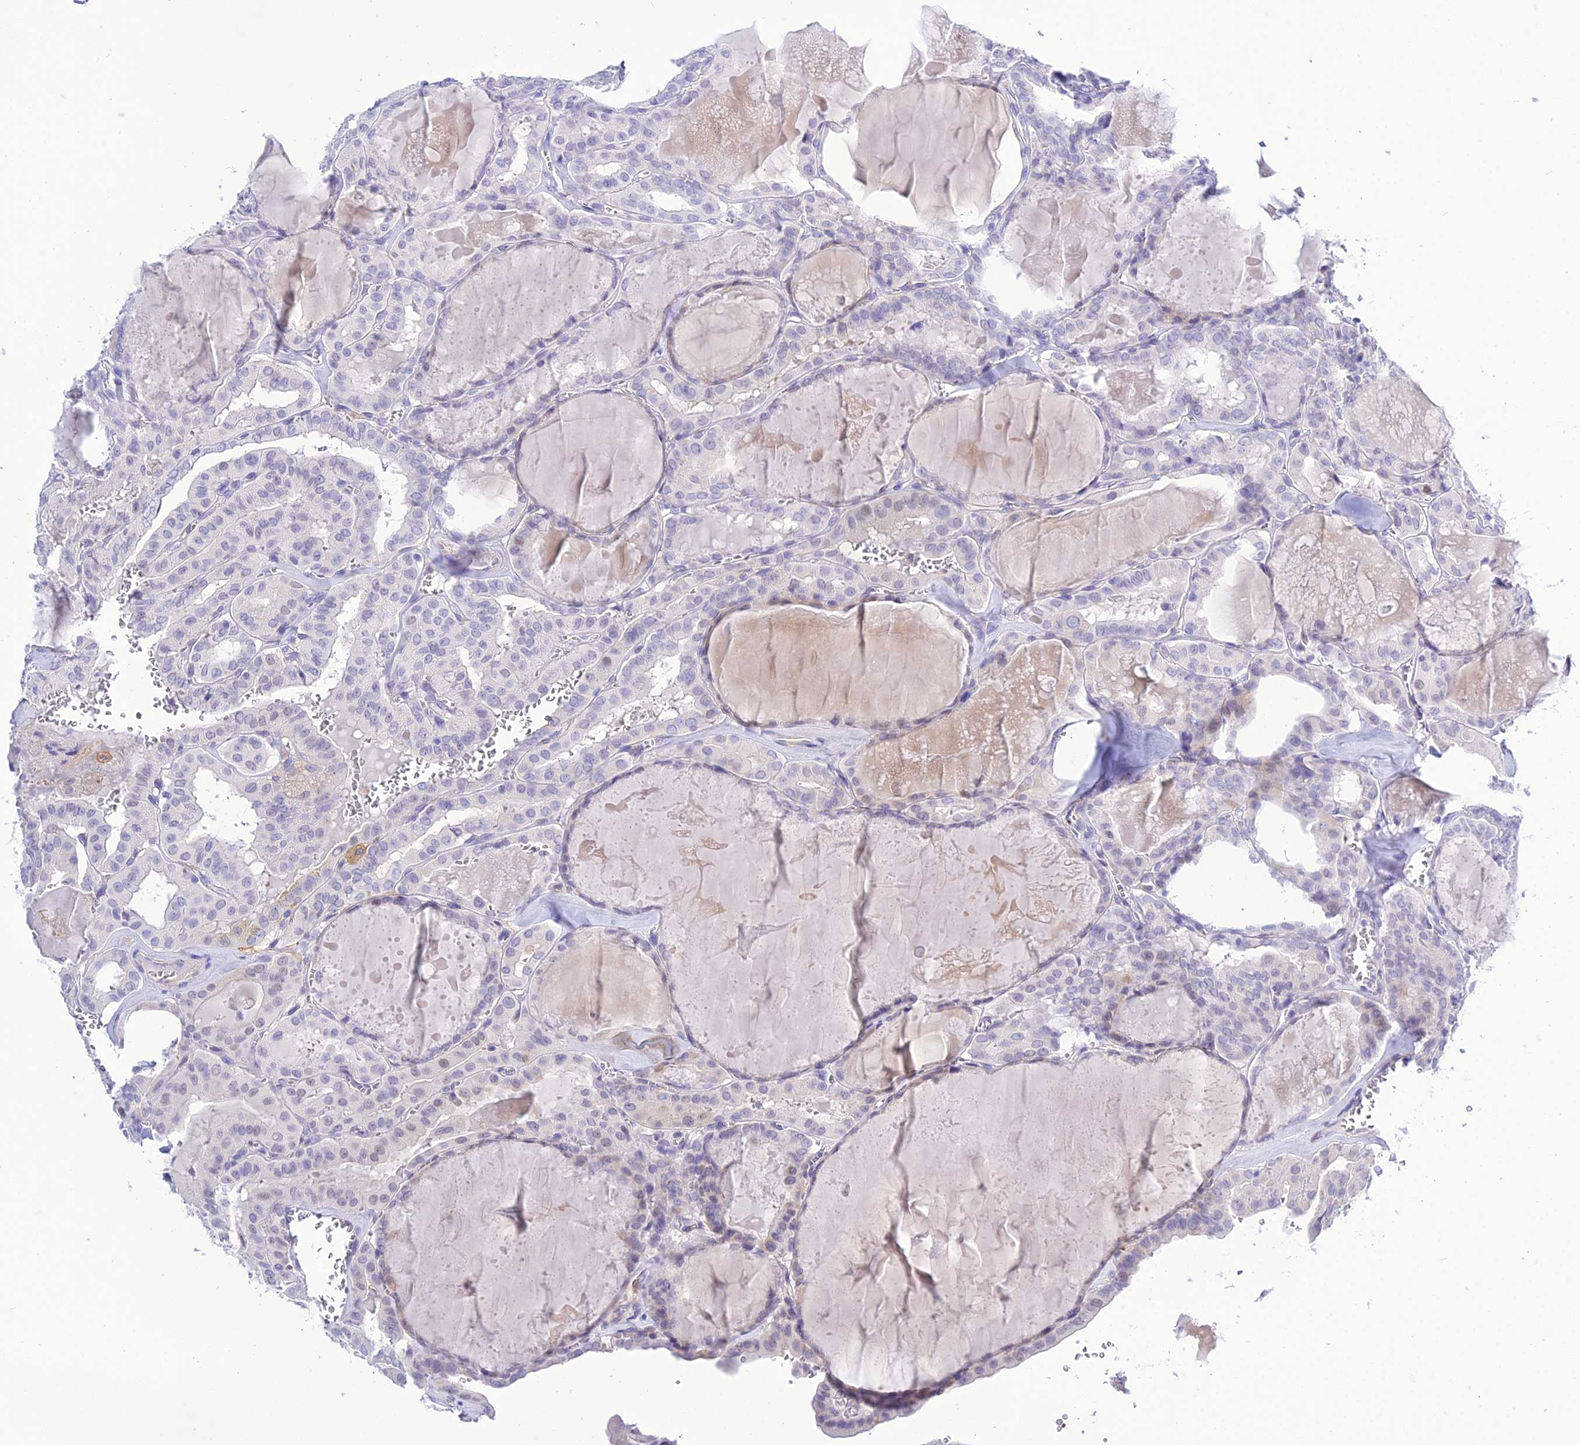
{"staining": {"intensity": "weak", "quantity": "<25%", "location": "nuclear"}, "tissue": "thyroid cancer", "cell_type": "Tumor cells", "image_type": "cancer", "snomed": [{"axis": "morphology", "description": "Papillary adenocarcinoma, NOS"}, {"axis": "topography", "description": "Thyroid gland"}], "caption": "High power microscopy image of an IHC photomicrograph of thyroid papillary adenocarcinoma, revealing no significant positivity in tumor cells.", "gene": "DEFB107A", "patient": {"sex": "male", "age": 52}}